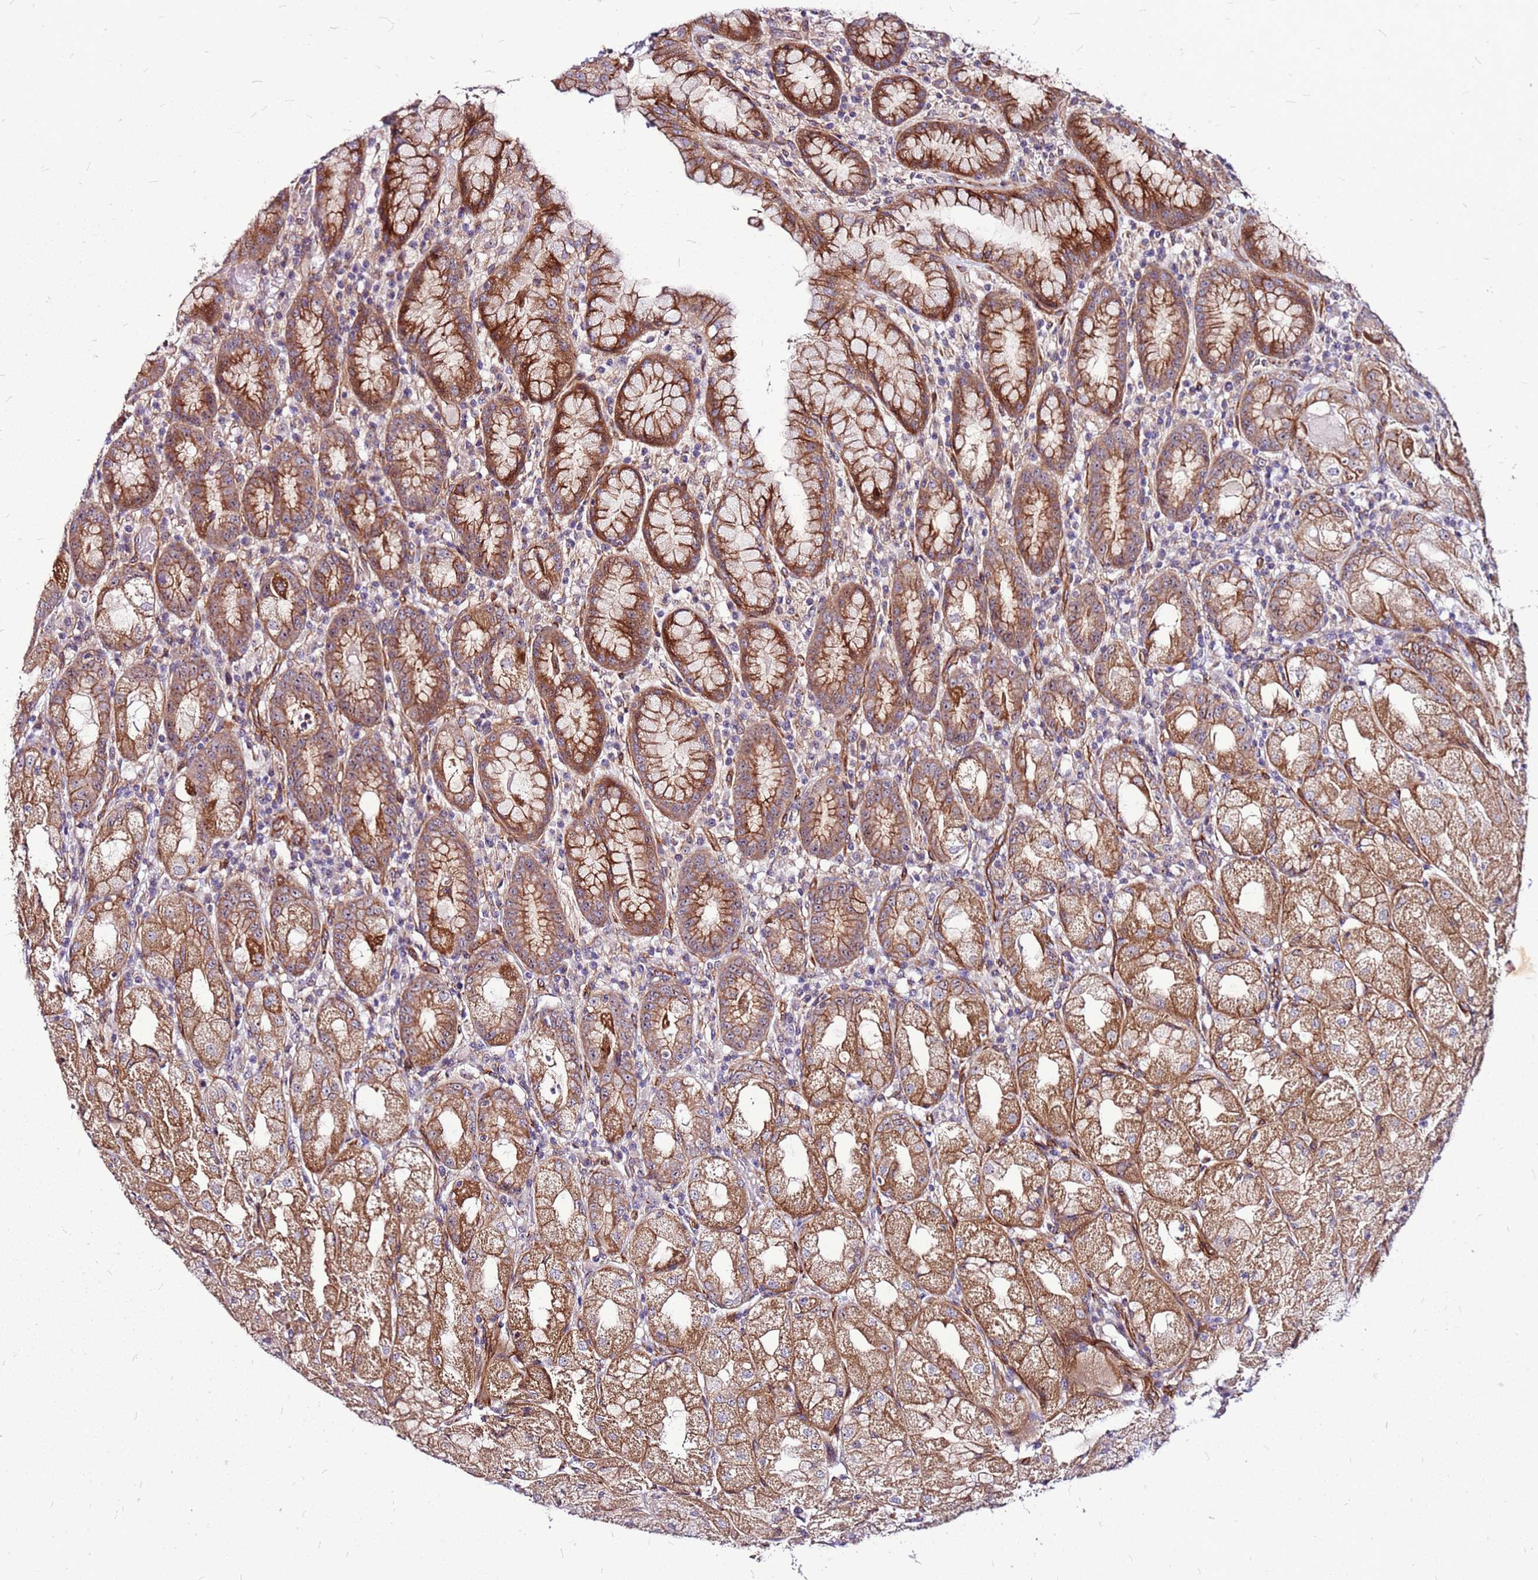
{"staining": {"intensity": "strong", "quantity": ">75%", "location": "cytoplasmic/membranous"}, "tissue": "stomach", "cell_type": "Glandular cells", "image_type": "normal", "snomed": [{"axis": "morphology", "description": "Normal tissue, NOS"}, {"axis": "topography", "description": "Stomach, upper"}], "caption": "Glandular cells demonstrate strong cytoplasmic/membranous positivity in about >75% of cells in normal stomach. The protein is shown in brown color, while the nuclei are stained blue.", "gene": "TOPAZ1", "patient": {"sex": "male", "age": 52}}